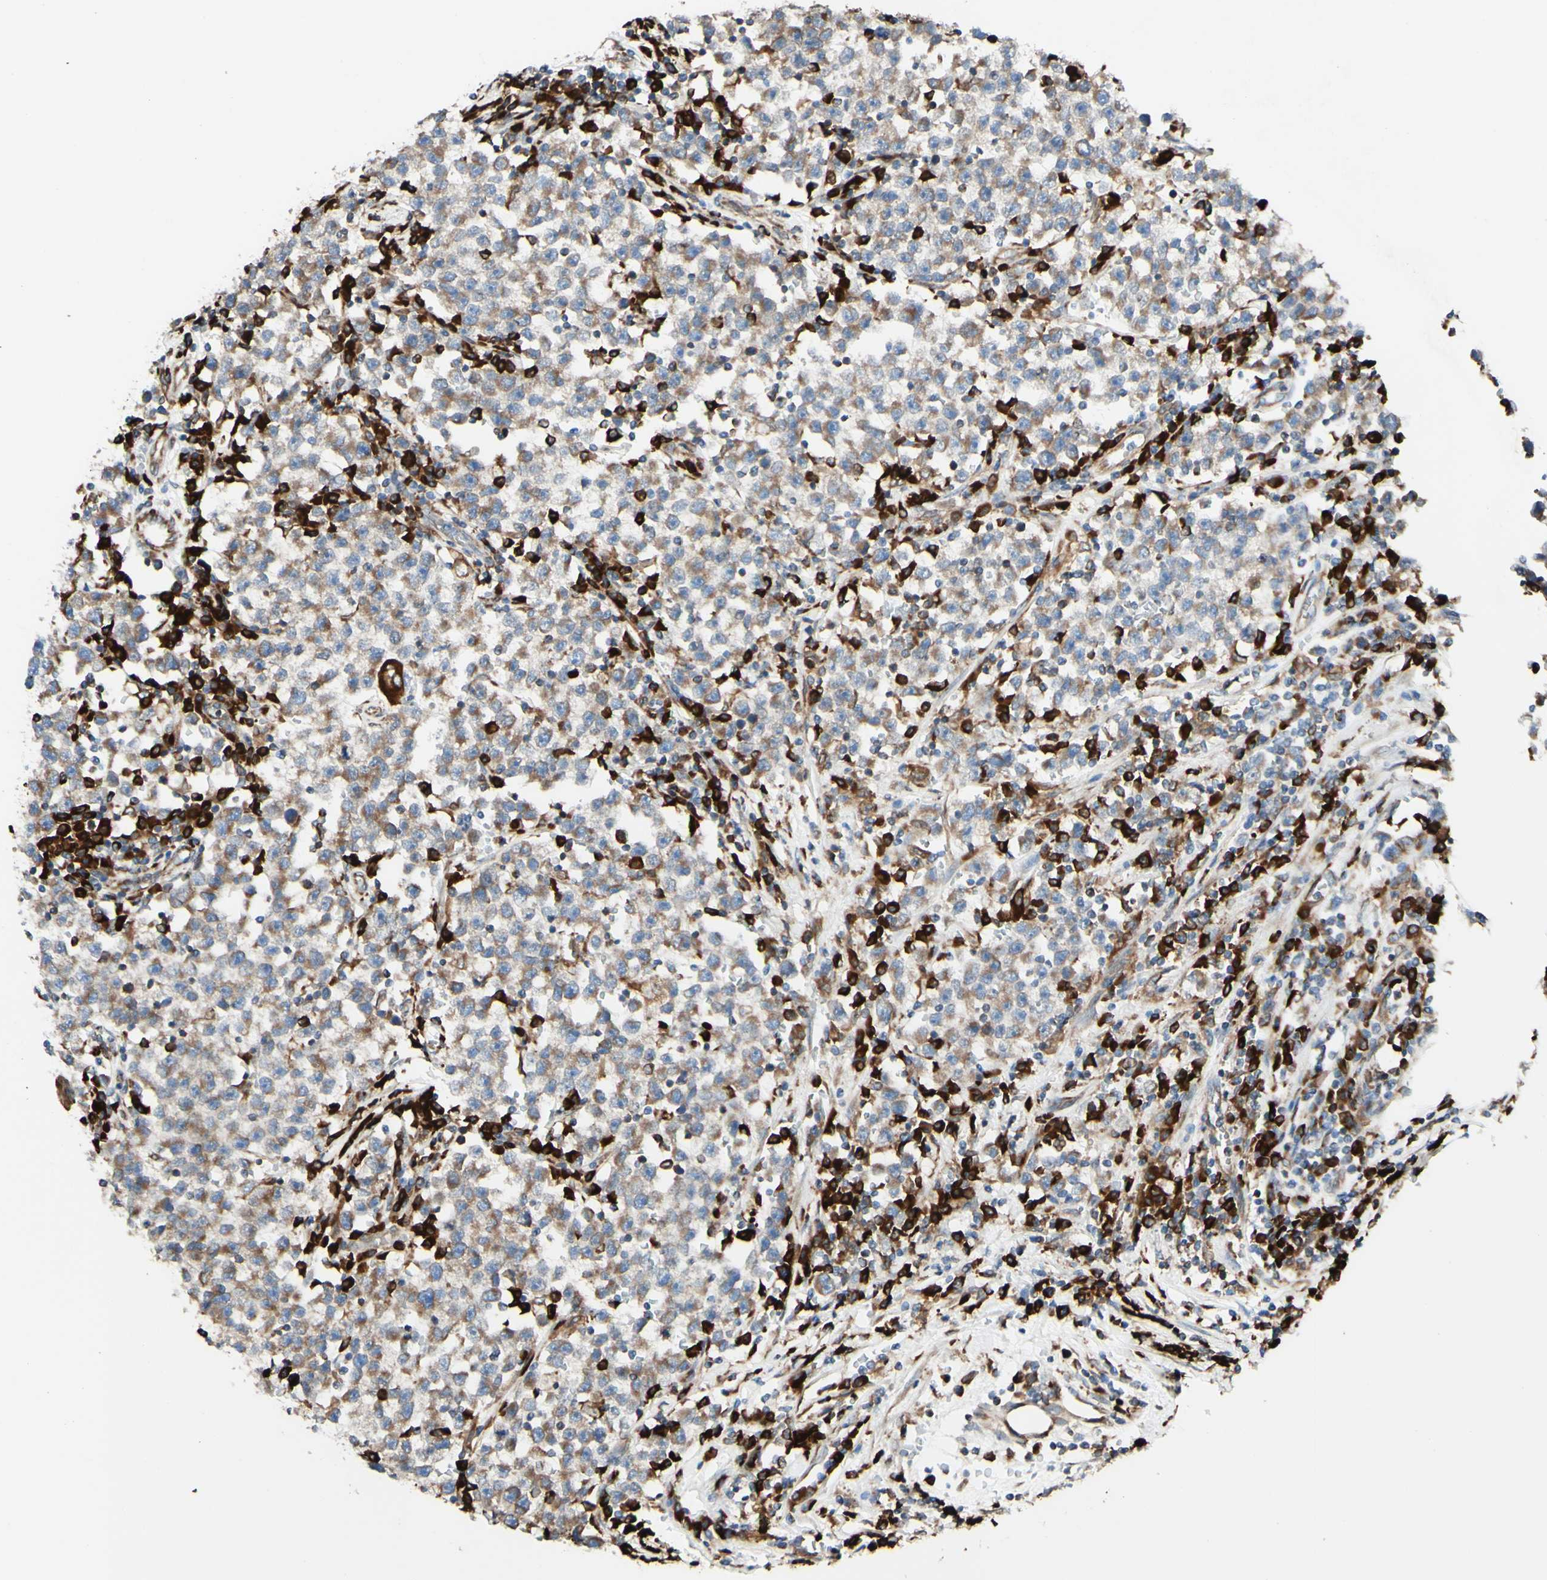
{"staining": {"intensity": "weak", "quantity": ">75%", "location": "cytoplasmic/membranous"}, "tissue": "testis cancer", "cell_type": "Tumor cells", "image_type": "cancer", "snomed": [{"axis": "morphology", "description": "Seminoma, NOS"}, {"axis": "topography", "description": "Testis"}], "caption": "Immunohistochemistry histopathology image of human testis cancer (seminoma) stained for a protein (brown), which shows low levels of weak cytoplasmic/membranous positivity in approximately >75% of tumor cells.", "gene": "DNAJB11", "patient": {"sex": "male", "age": 22}}